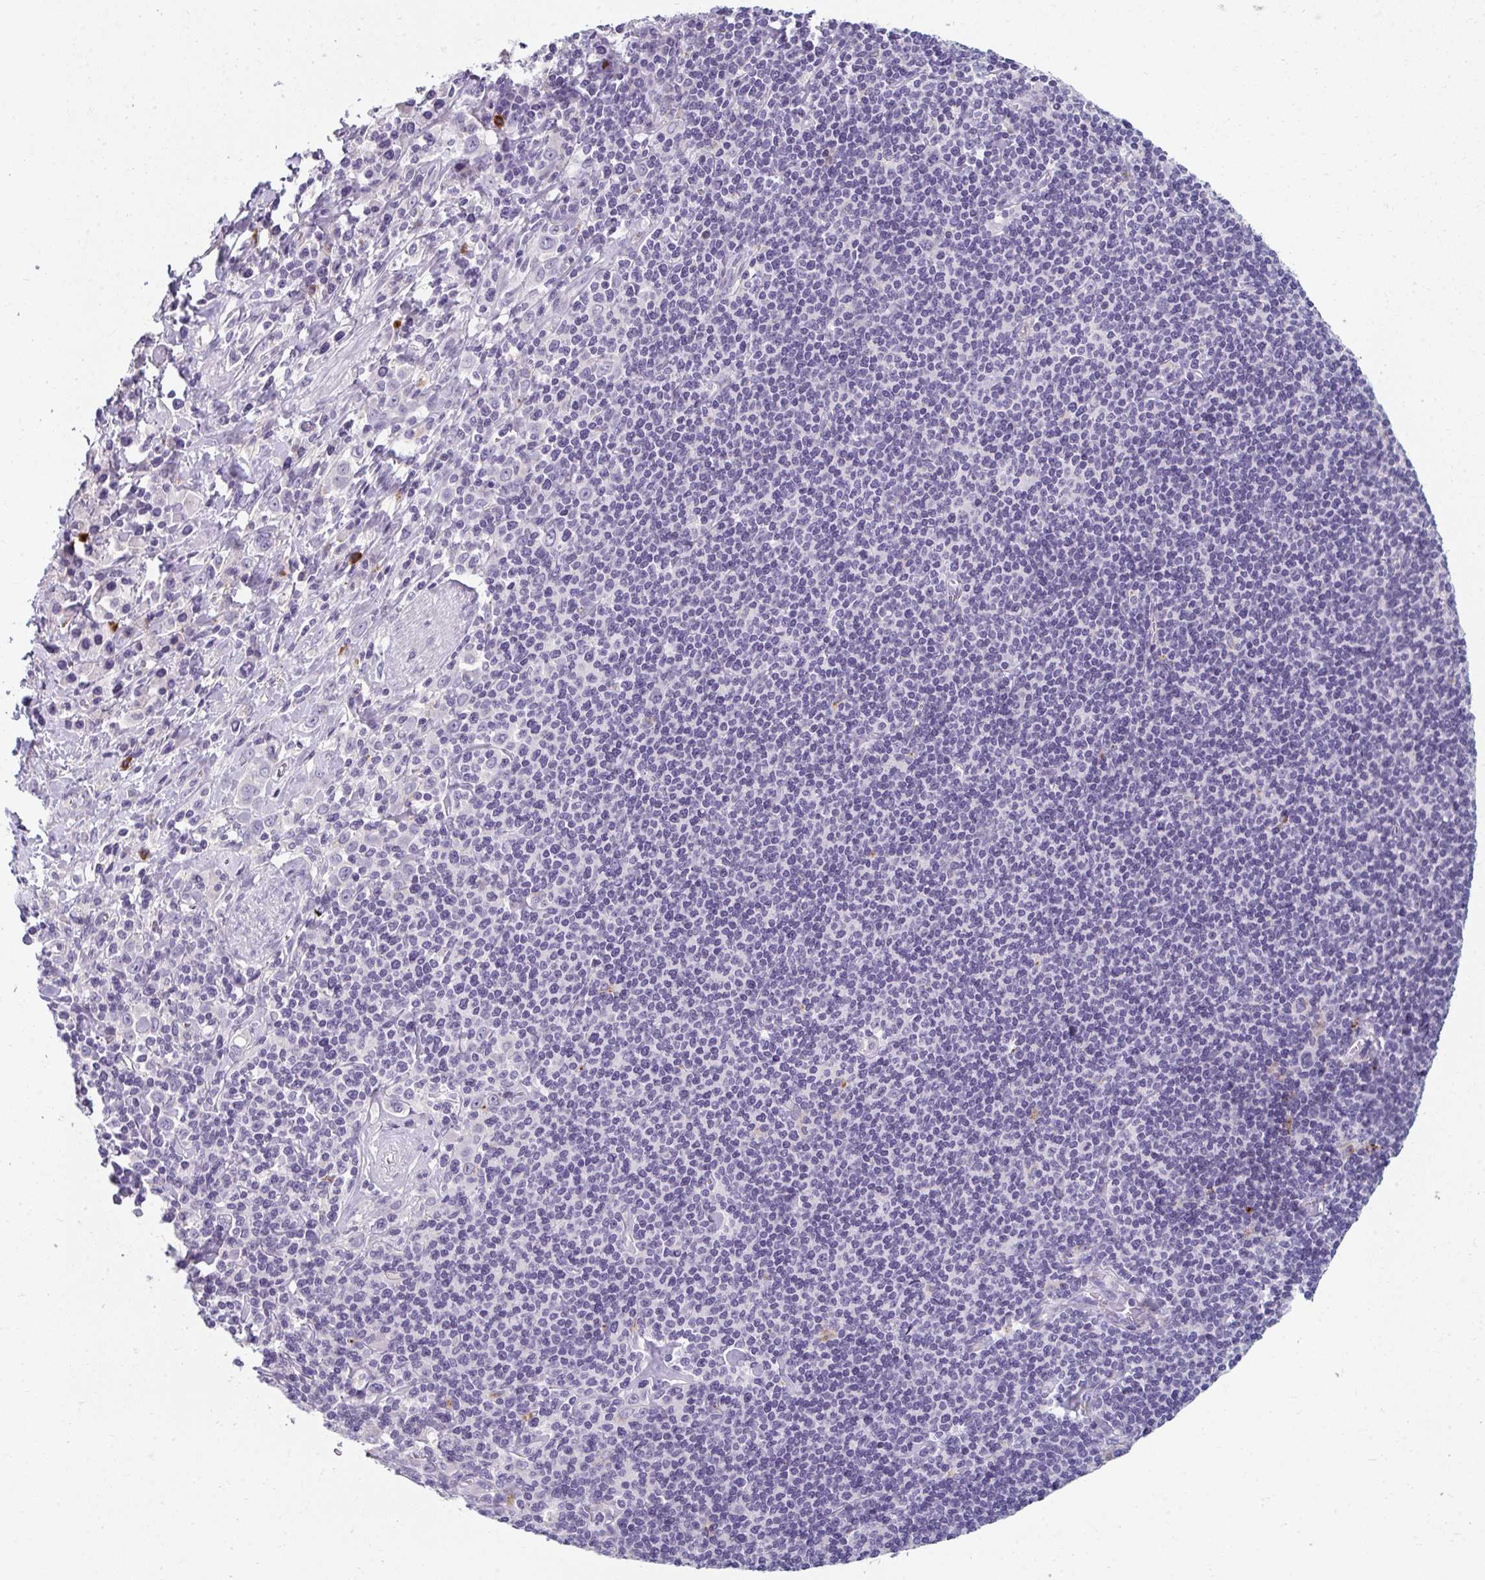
{"staining": {"intensity": "negative", "quantity": "none", "location": "none"}, "tissue": "stomach cancer", "cell_type": "Tumor cells", "image_type": "cancer", "snomed": [{"axis": "morphology", "description": "Adenocarcinoma, NOS"}, {"axis": "topography", "description": "Stomach, upper"}], "caption": "IHC of stomach adenocarcinoma demonstrates no expression in tumor cells.", "gene": "EIF1AD", "patient": {"sex": "male", "age": 75}}